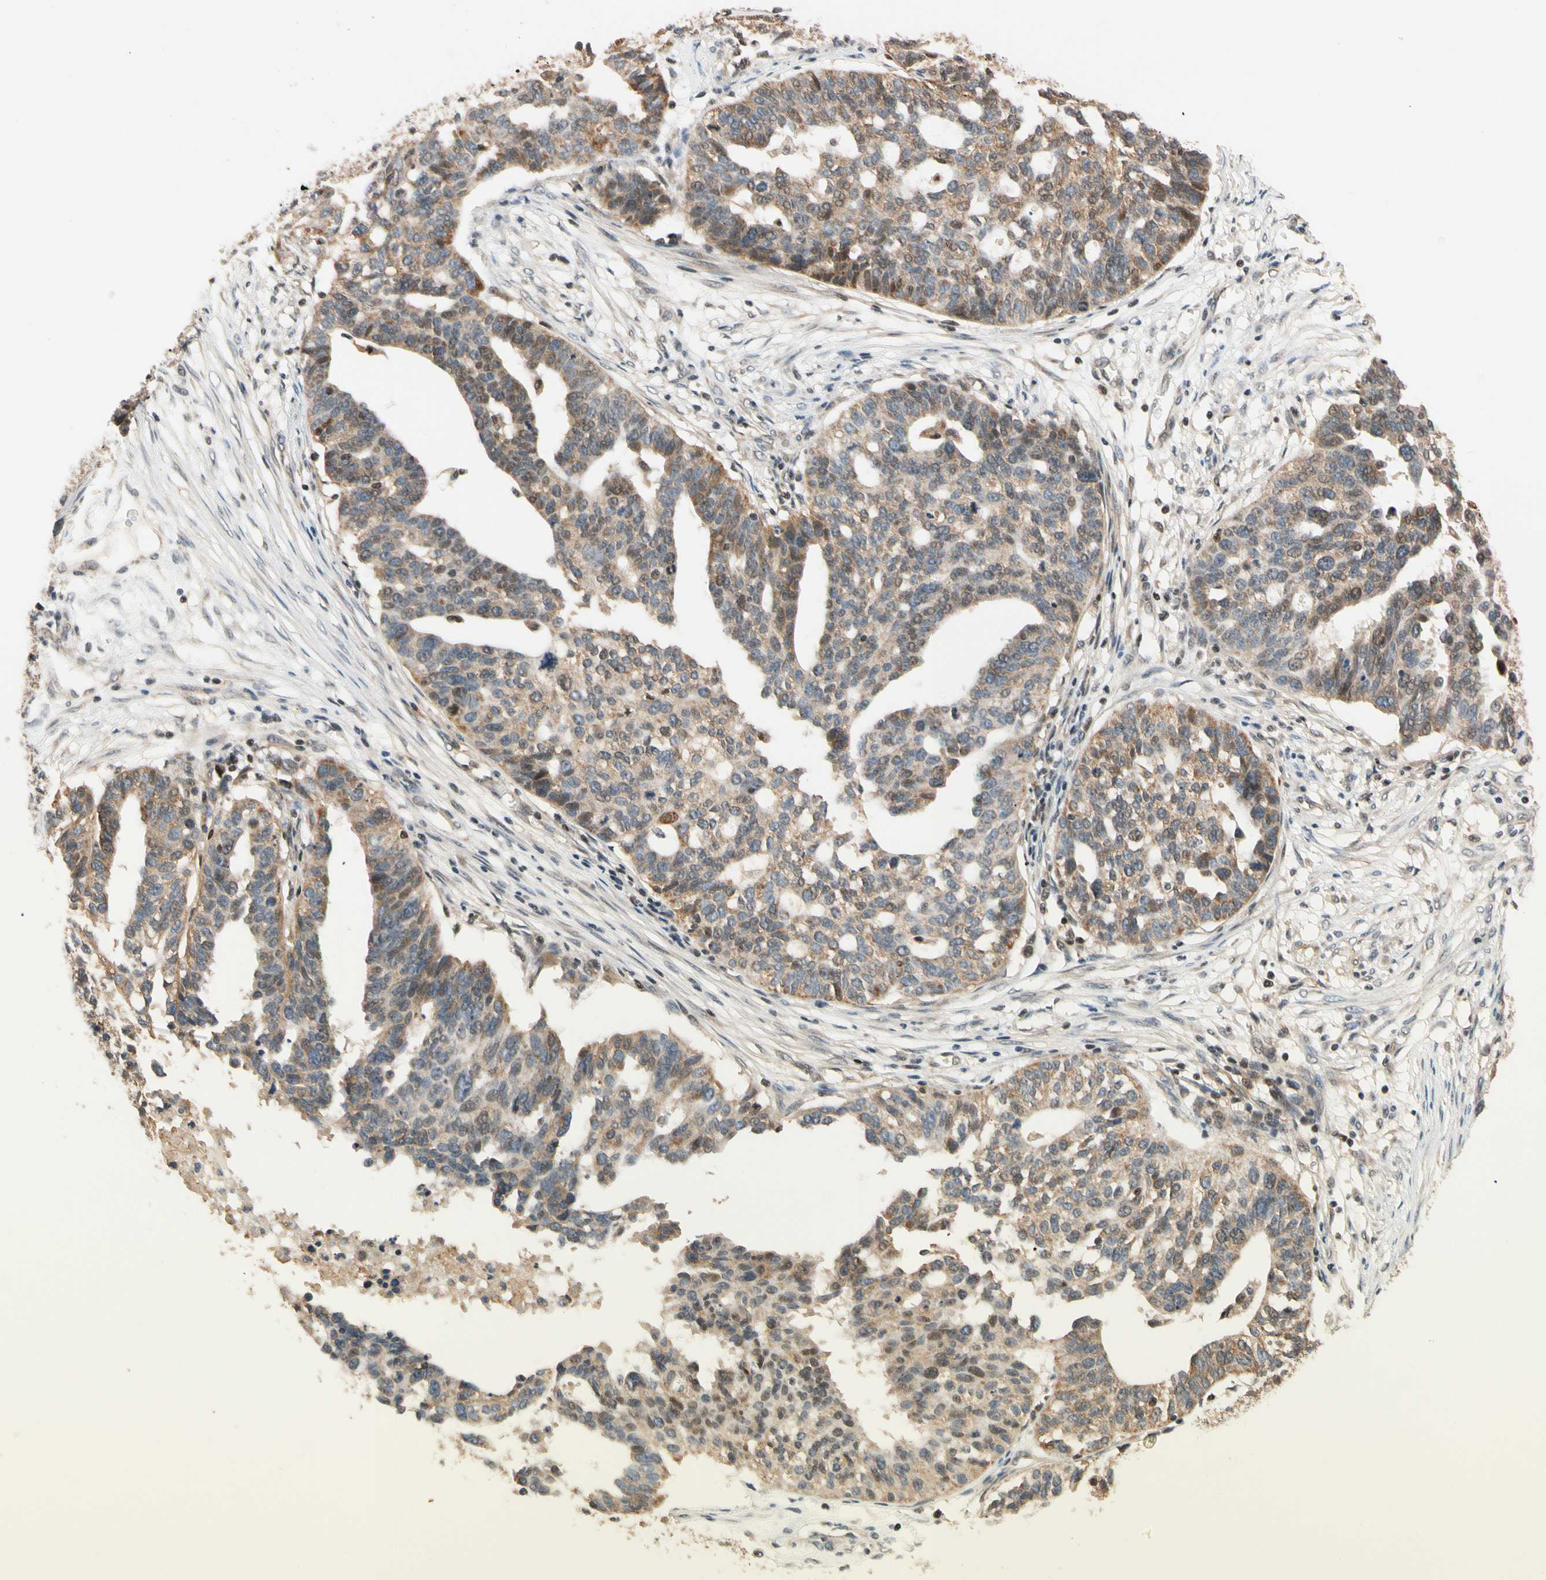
{"staining": {"intensity": "moderate", "quantity": ">75%", "location": "cytoplasmic/membranous,nuclear"}, "tissue": "ovarian cancer", "cell_type": "Tumor cells", "image_type": "cancer", "snomed": [{"axis": "morphology", "description": "Cystadenocarcinoma, serous, NOS"}, {"axis": "topography", "description": "Ovary"}], "caption": "Tumor cells exhibit moderate cytoplasmic/membranous and nuclear staining in about >75% of cells in ovarian cancer.", "gene": "HECW1", "patient": {"sex": "female", "age": 59}}